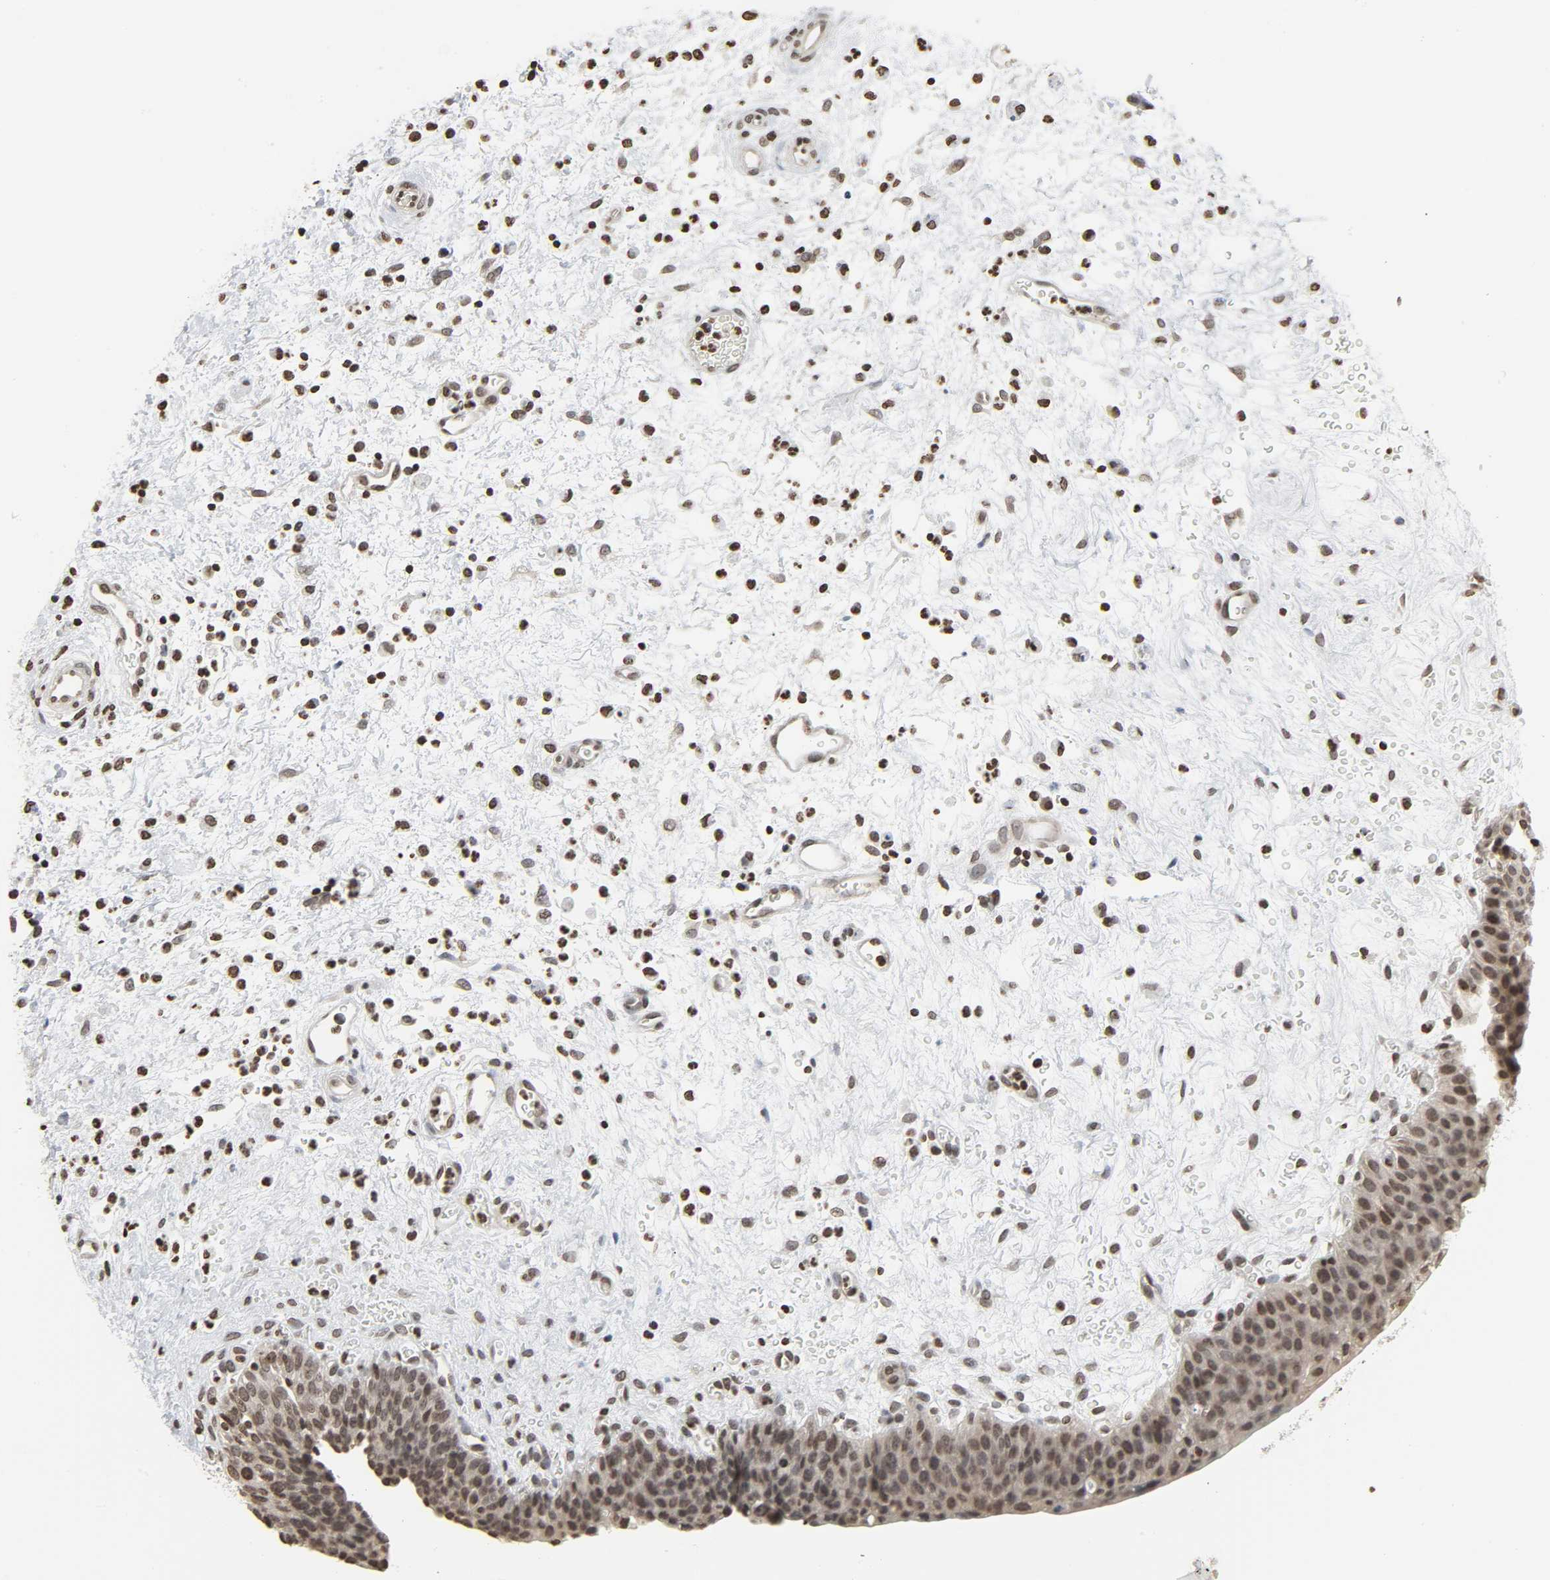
{"staining": {"intensity": "moderate", "quantity": ">75%", "location": "nuclear"}, "tissue": "urinary bladder", "cell_type": "Urothelial cells", "image_type": "normal", "snomed": [{"axis": "morphology", "description": "Normal tissue, NOS"}, {"axis": "morphology", "description": "Dysplasia, NOS"}, {"axis": "topography", "description": "Urinary bladder"}], "caption": "Protein analysis of normal urinary bladder reveals moderate nuclear expression in approximately >75% of urothelial cells. (brown staining indicates protein expression, while blue staining denotes nuclei).", "gene": "ELAVL1", "patient": {"sex": "male", "age": 35}}